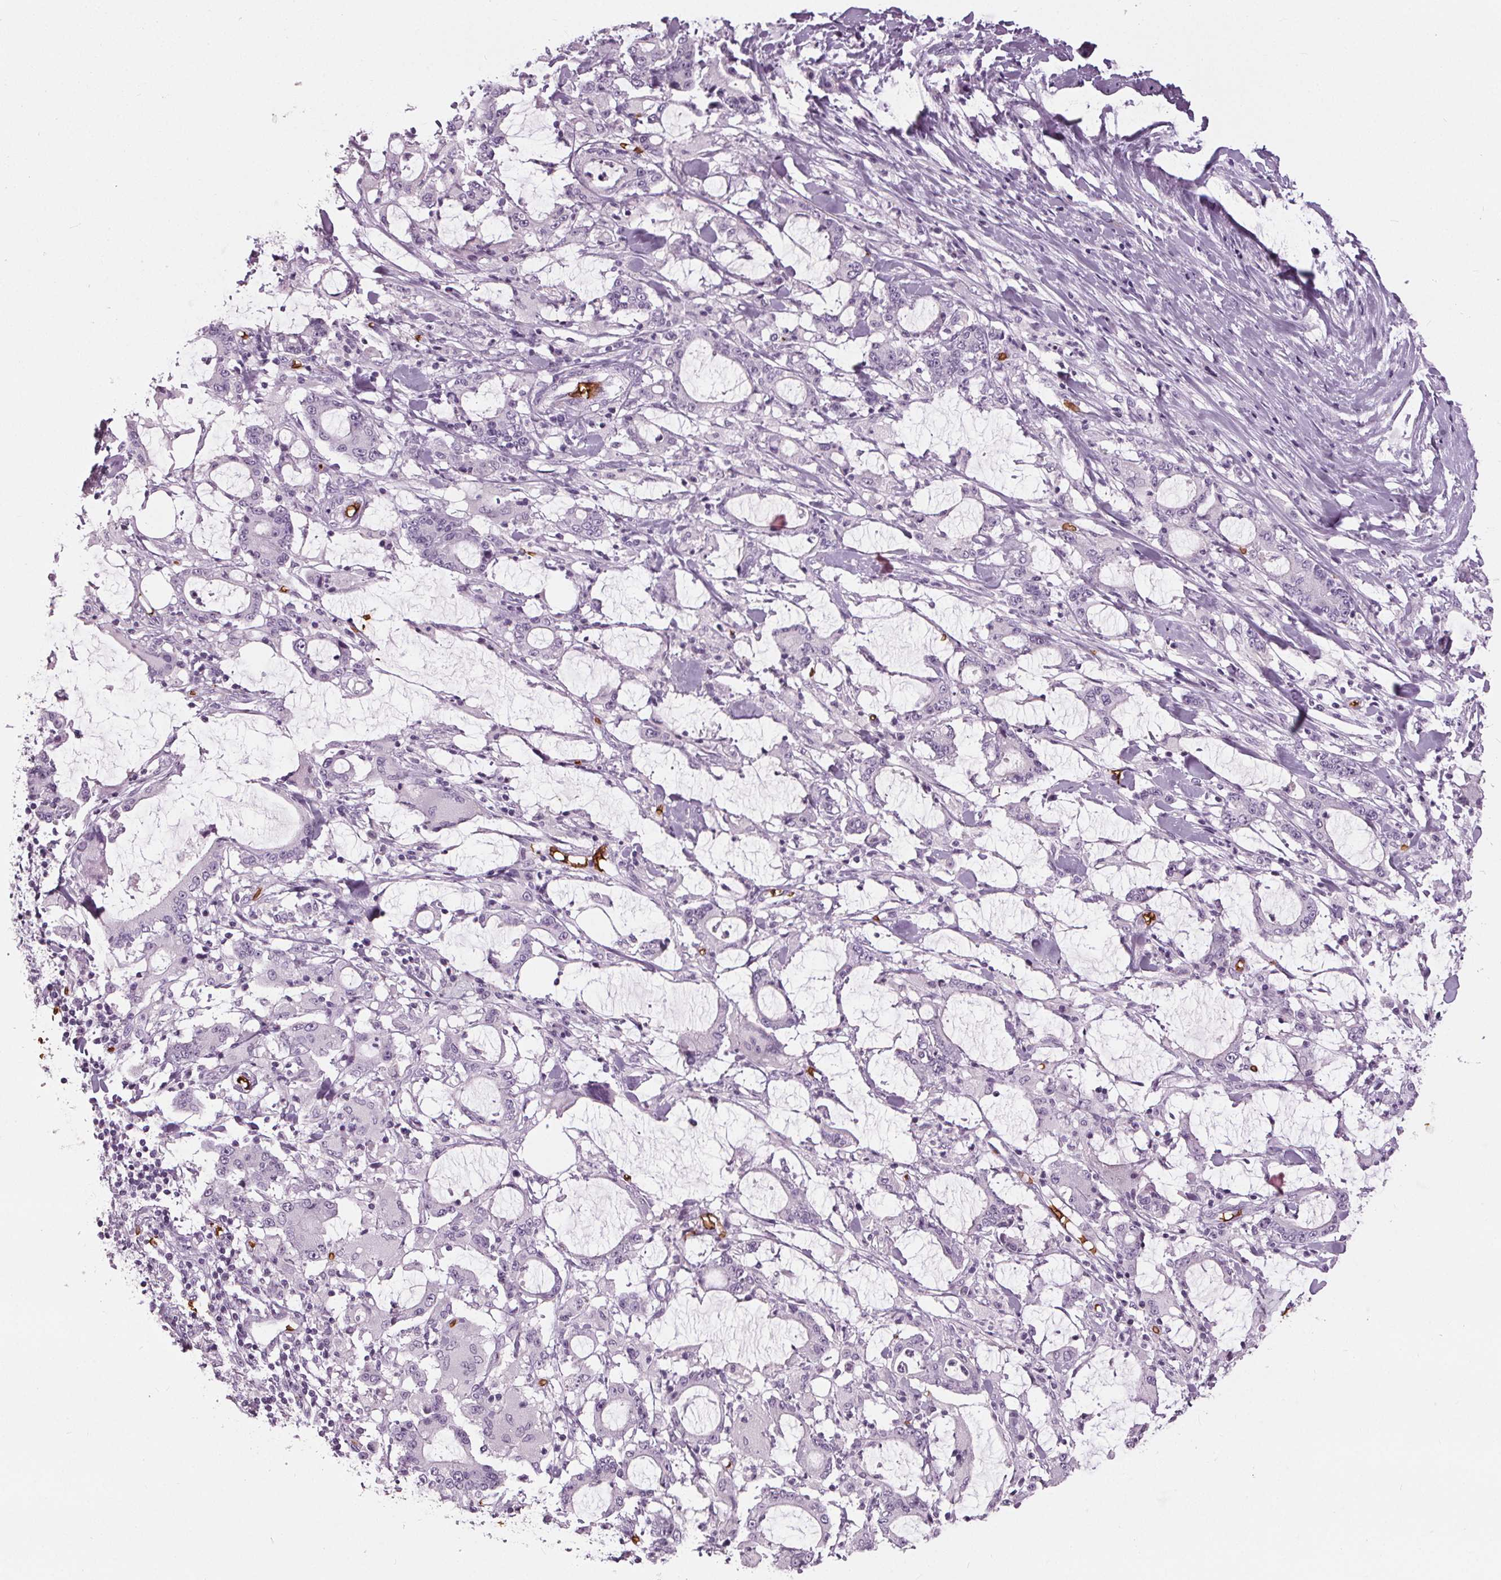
{"staining": {"intensity": "negative", "quantity": "none", "location": "none"}, "tissue": "stomach cancer", "cell_type": "Tumor cells", "image_type": "cancer", "snomed": [{"axis": "morphology", "description": "Adenocarcinoma, NOS"}, {"axis": "topography", "description": "Stomach, upper"}], "caption": "An immunohistochemistry image of stomach cancer is shown. There is no staining in tumor cells of stomach cancer.", "gene": "SLC4A1", "patient": {"sex": "male", "age": 68}}